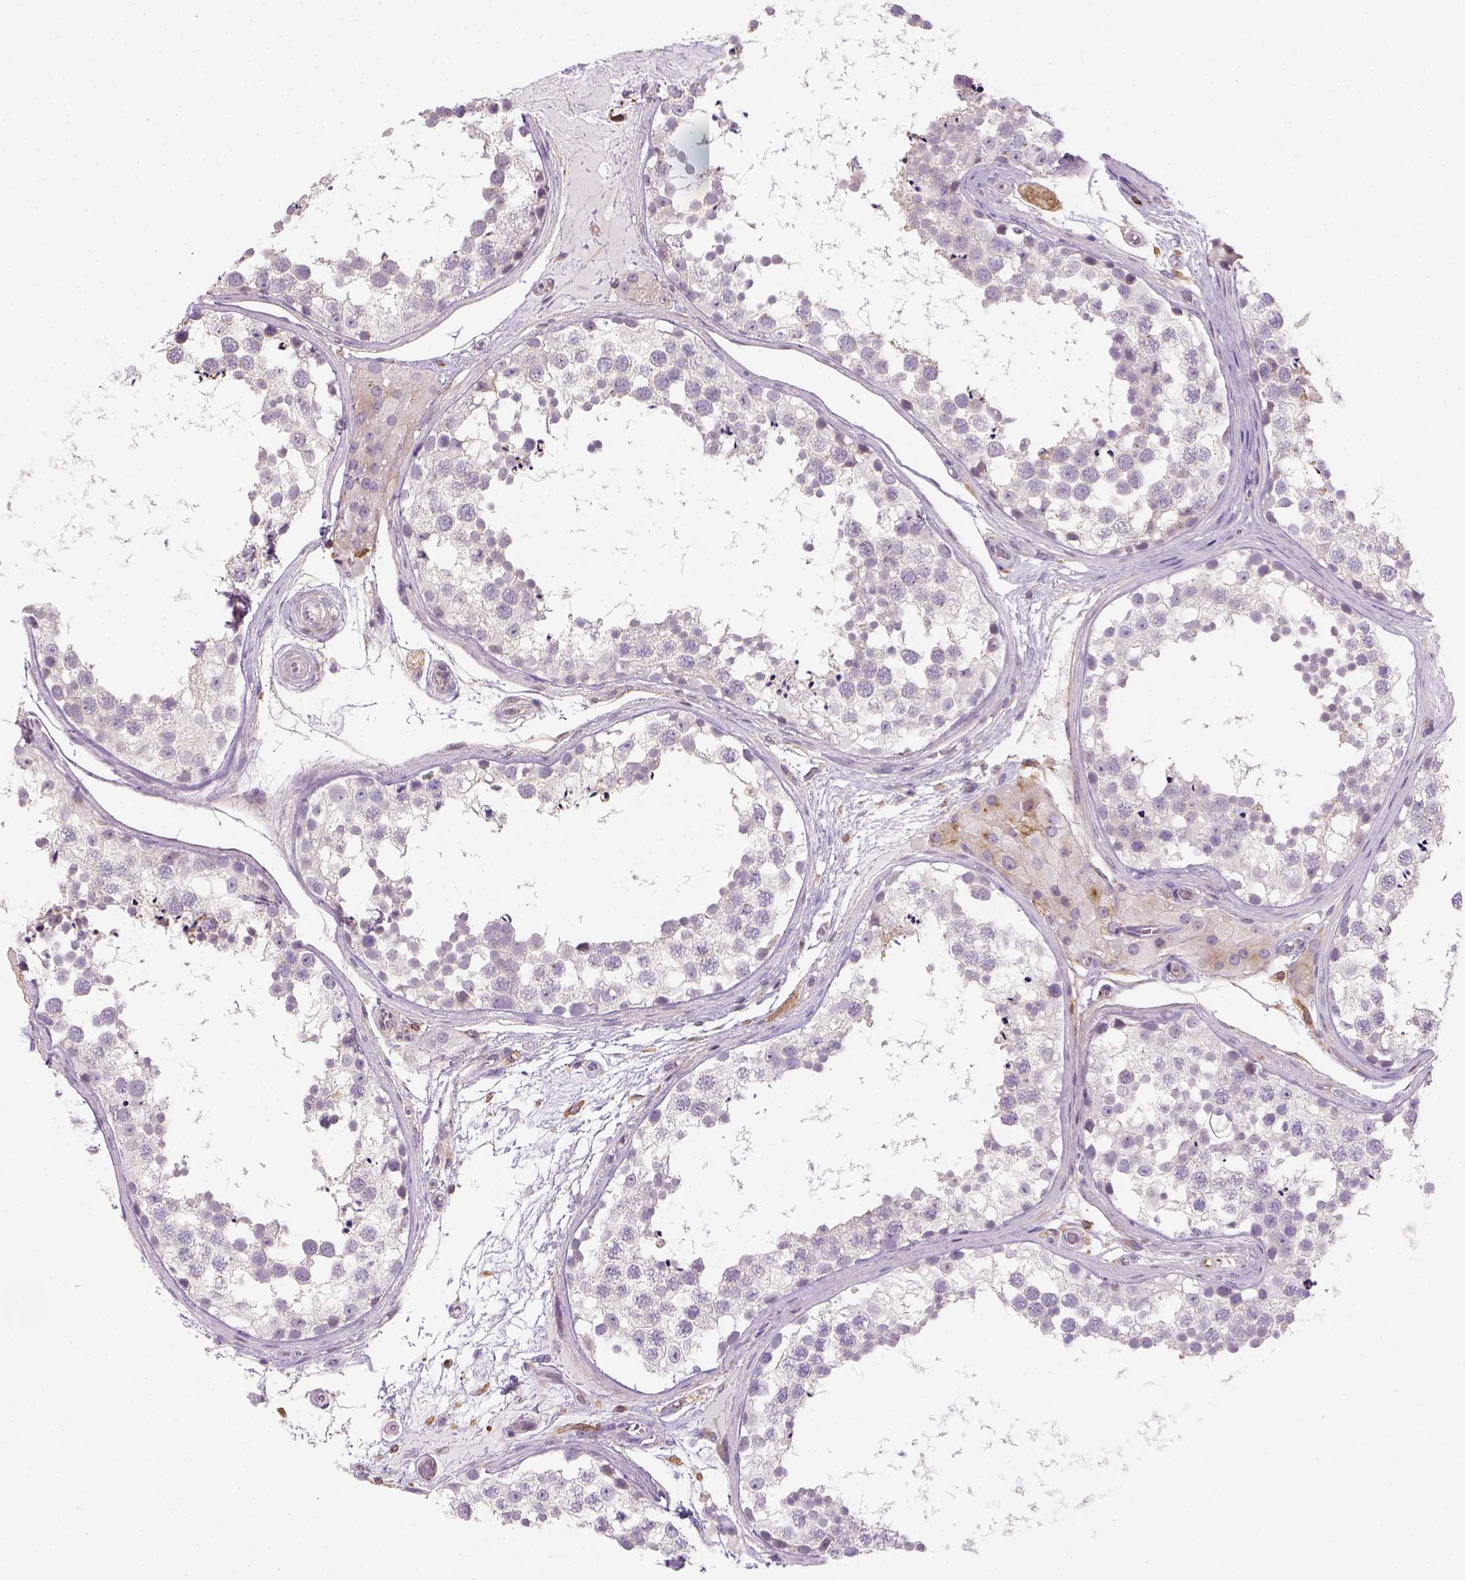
{"staining": {"intensity": "negative", "quantity": "none", "location": "none"}, "tissue": "testis", "cell_type": "Cells in seminiferous ducts", "image_type": "normal", "snomed": [{"axis": "morphology", "description": "Normal tissue, NOS"}, {"axis": "morphology", "description": "Seminoma, NOS"}, {"axis": "topography", "description": "Testis"}], "caption": "Image shows no protein expression in cells in seminiferous ducts of normal testis. (Brightfield microscopy of DAB immunohistochemistry (IHC) at high magnification).", "gene": "CACNB1", "patient": {"sex": "male", "age": 65}}